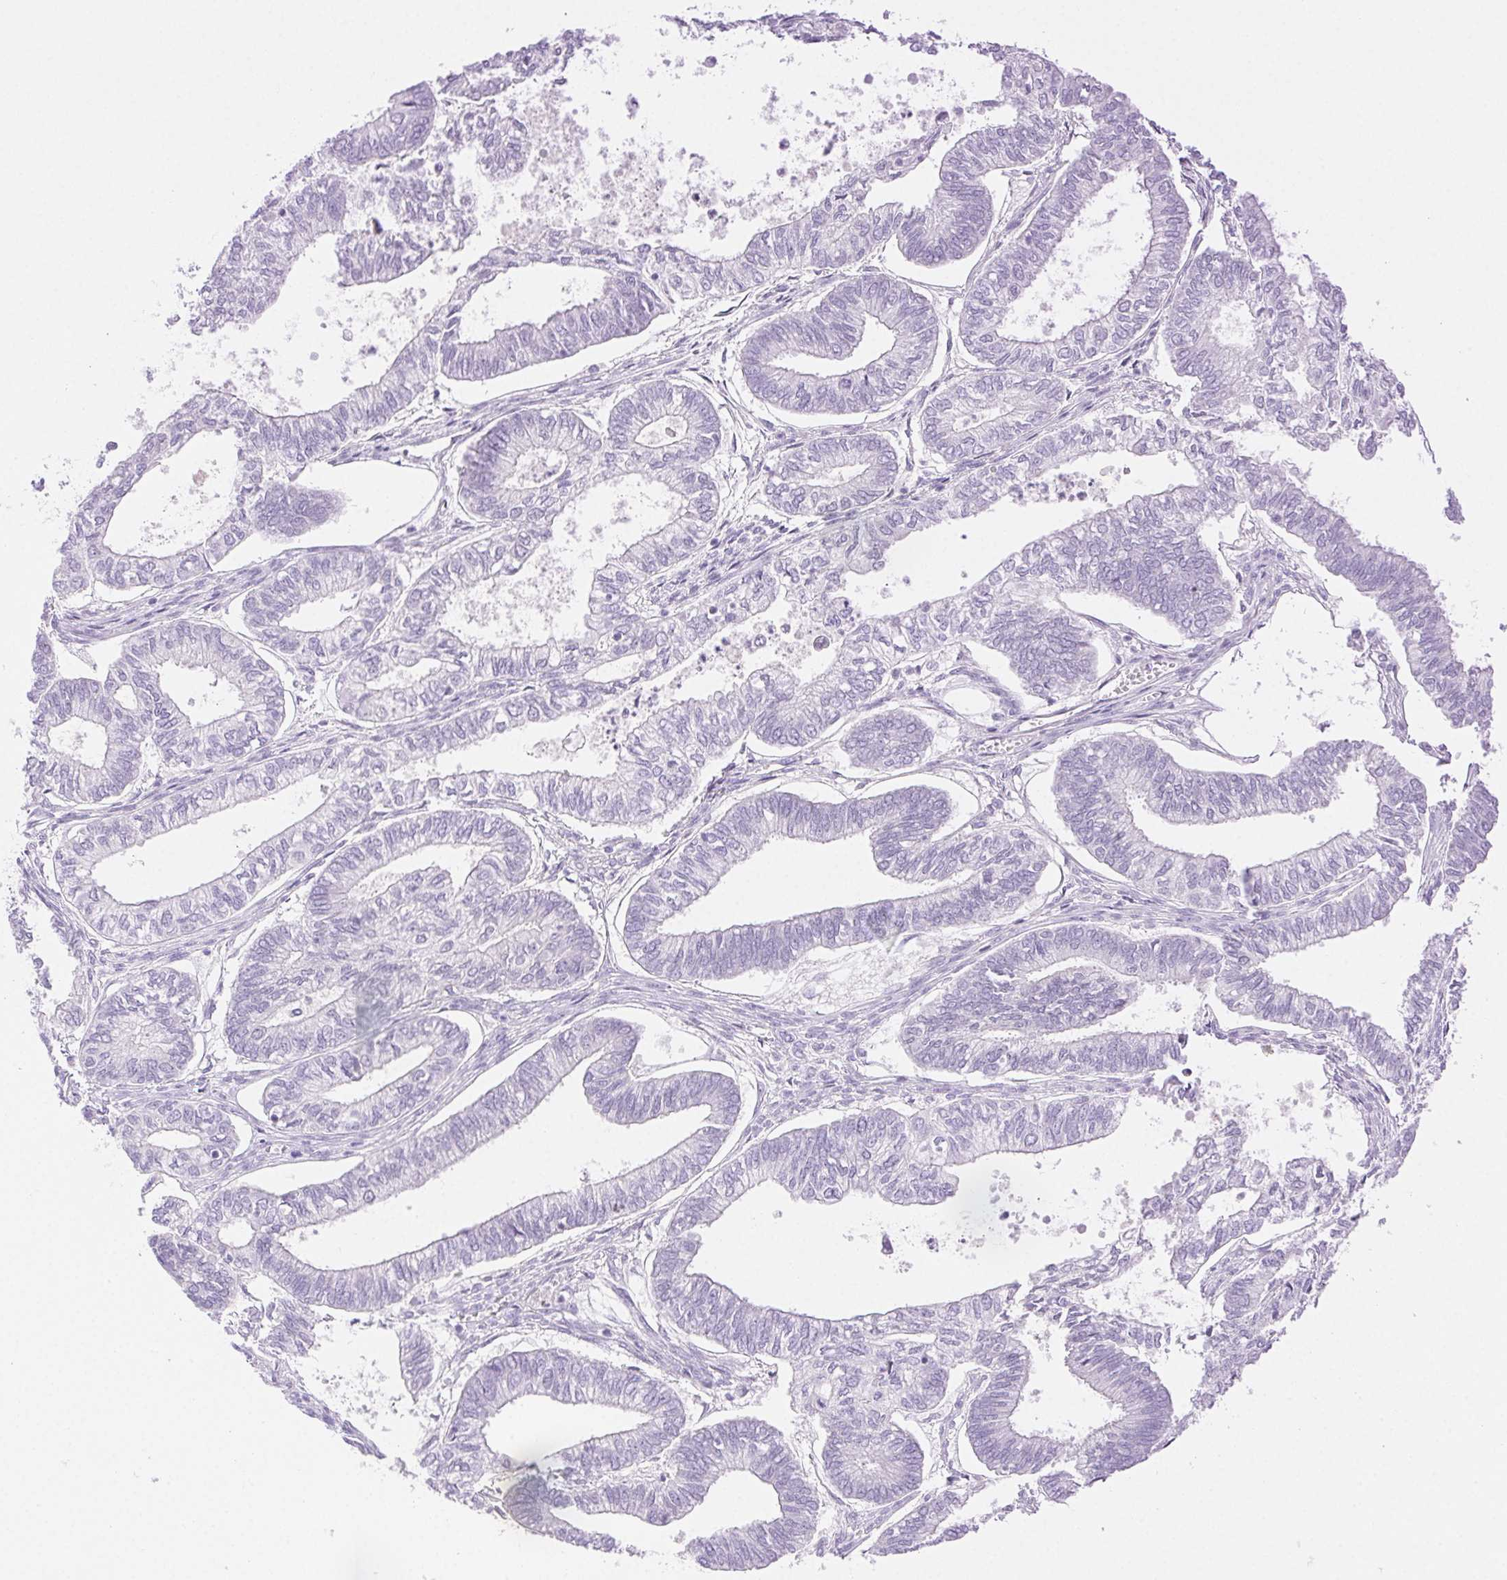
{"staining": {"intensity": "negative", "quantity": "none", "location": "none"}, "tissue": "ovarian cancer", "cell_type": "Tumor cells", "image_type": "cancer", "snomed": [{"axis": "morphology", "description": "Carcinoma, endometroid"}, {"axis": "topography", "description": "Ovary"}], "caption": "This is a photomicrograph of immunohistochemistry (IHC) staining of ovarian cancer (endometroid carcinoma), which shows no staining in tumor cells.", "gene": "SPACA4", "patient": {"sex": "female", "age": 64}}